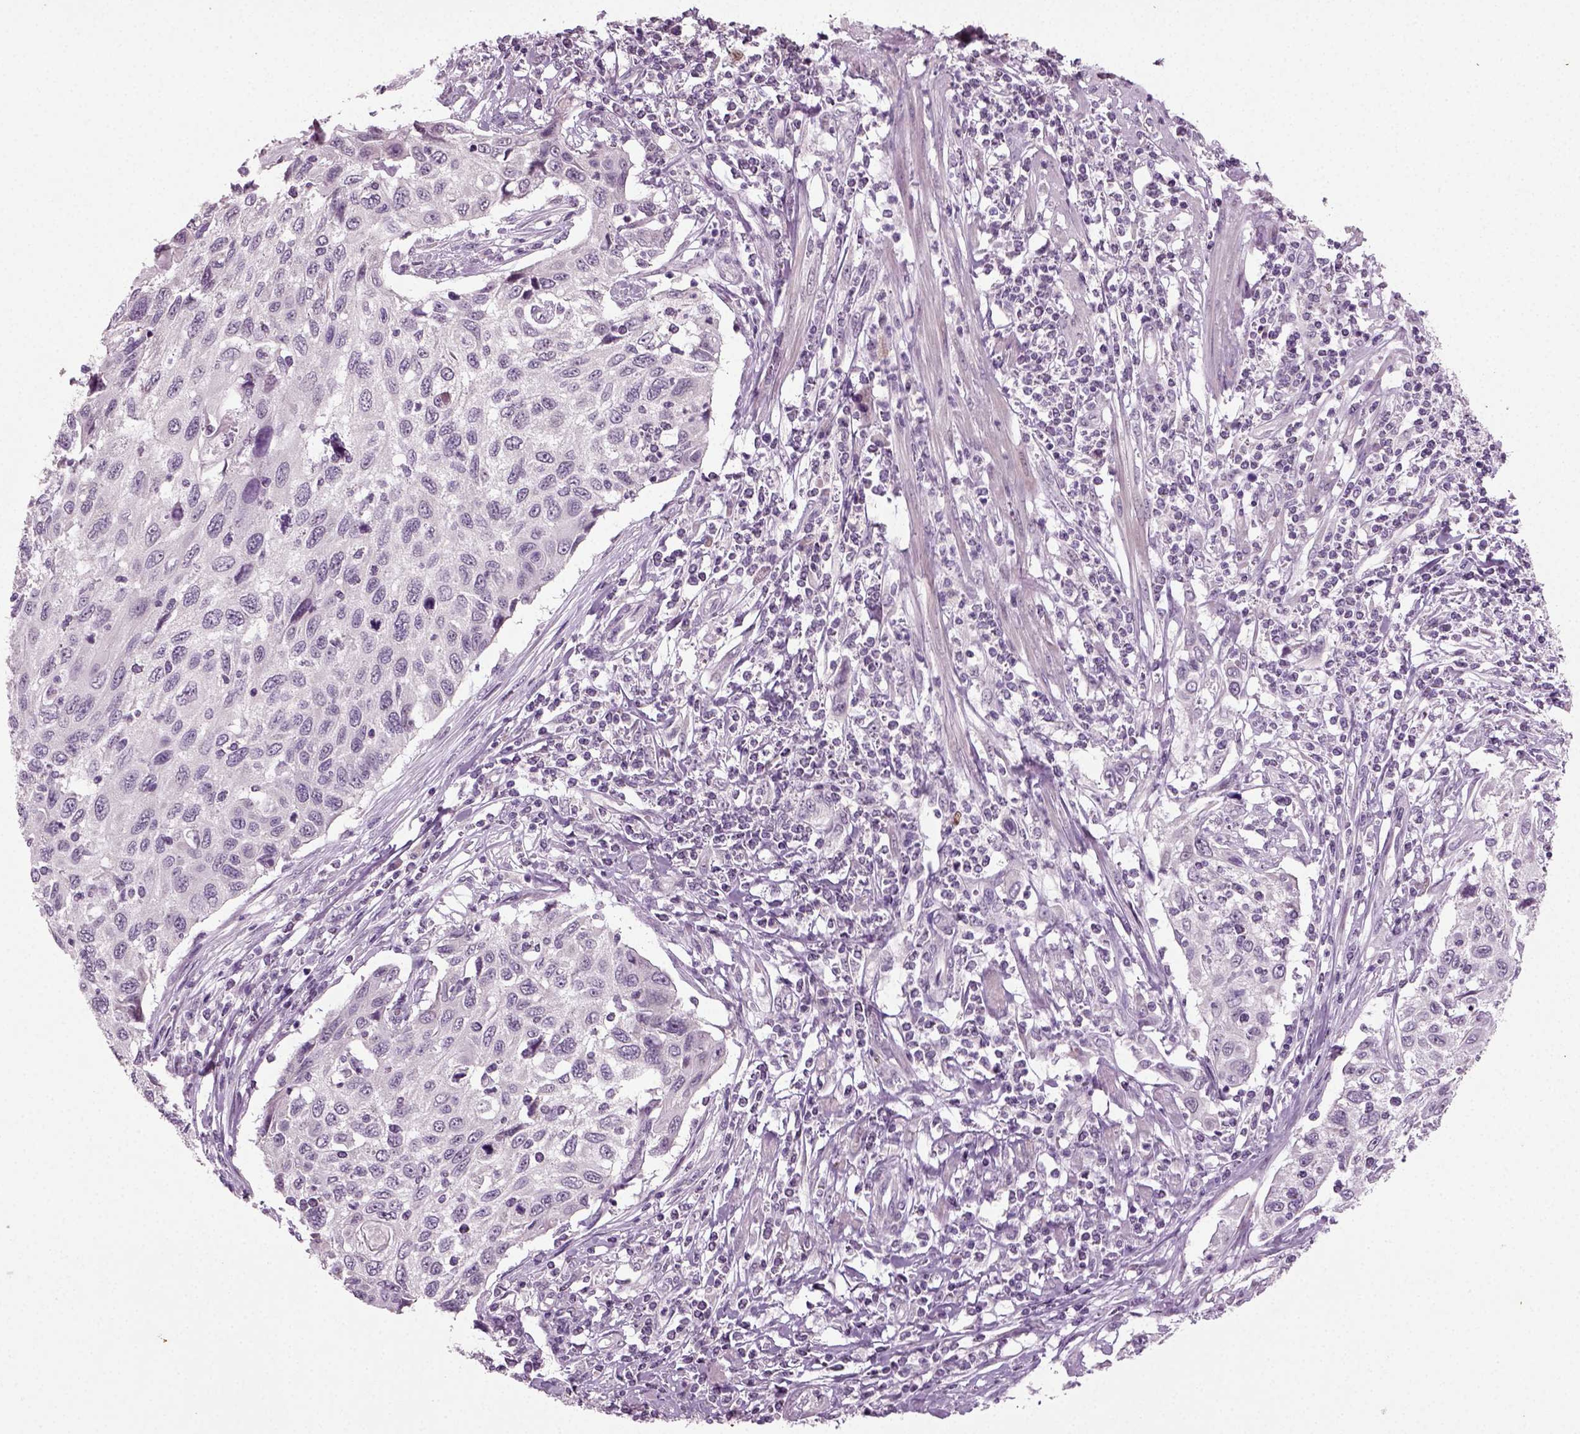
{"staining": {"intensity": "negative", "quantity": "none", "location": "none"}, "tissue": "cervical cancer", "cell_type": "Tumor cells", "image_type": "cancer", "snomed": [{"axis": "morphology", "description": "Squamous cell carcinoma, NOS"}, {"axis": "topography", "description": "Cervix"}], "caption": "Cervical cancer (squamous cell carcinoma) stained for a protein using IHC reveals no staining tumor cells.", "gene": "SYNGAP1", "patient": {"sex": "female", "age": 70}}